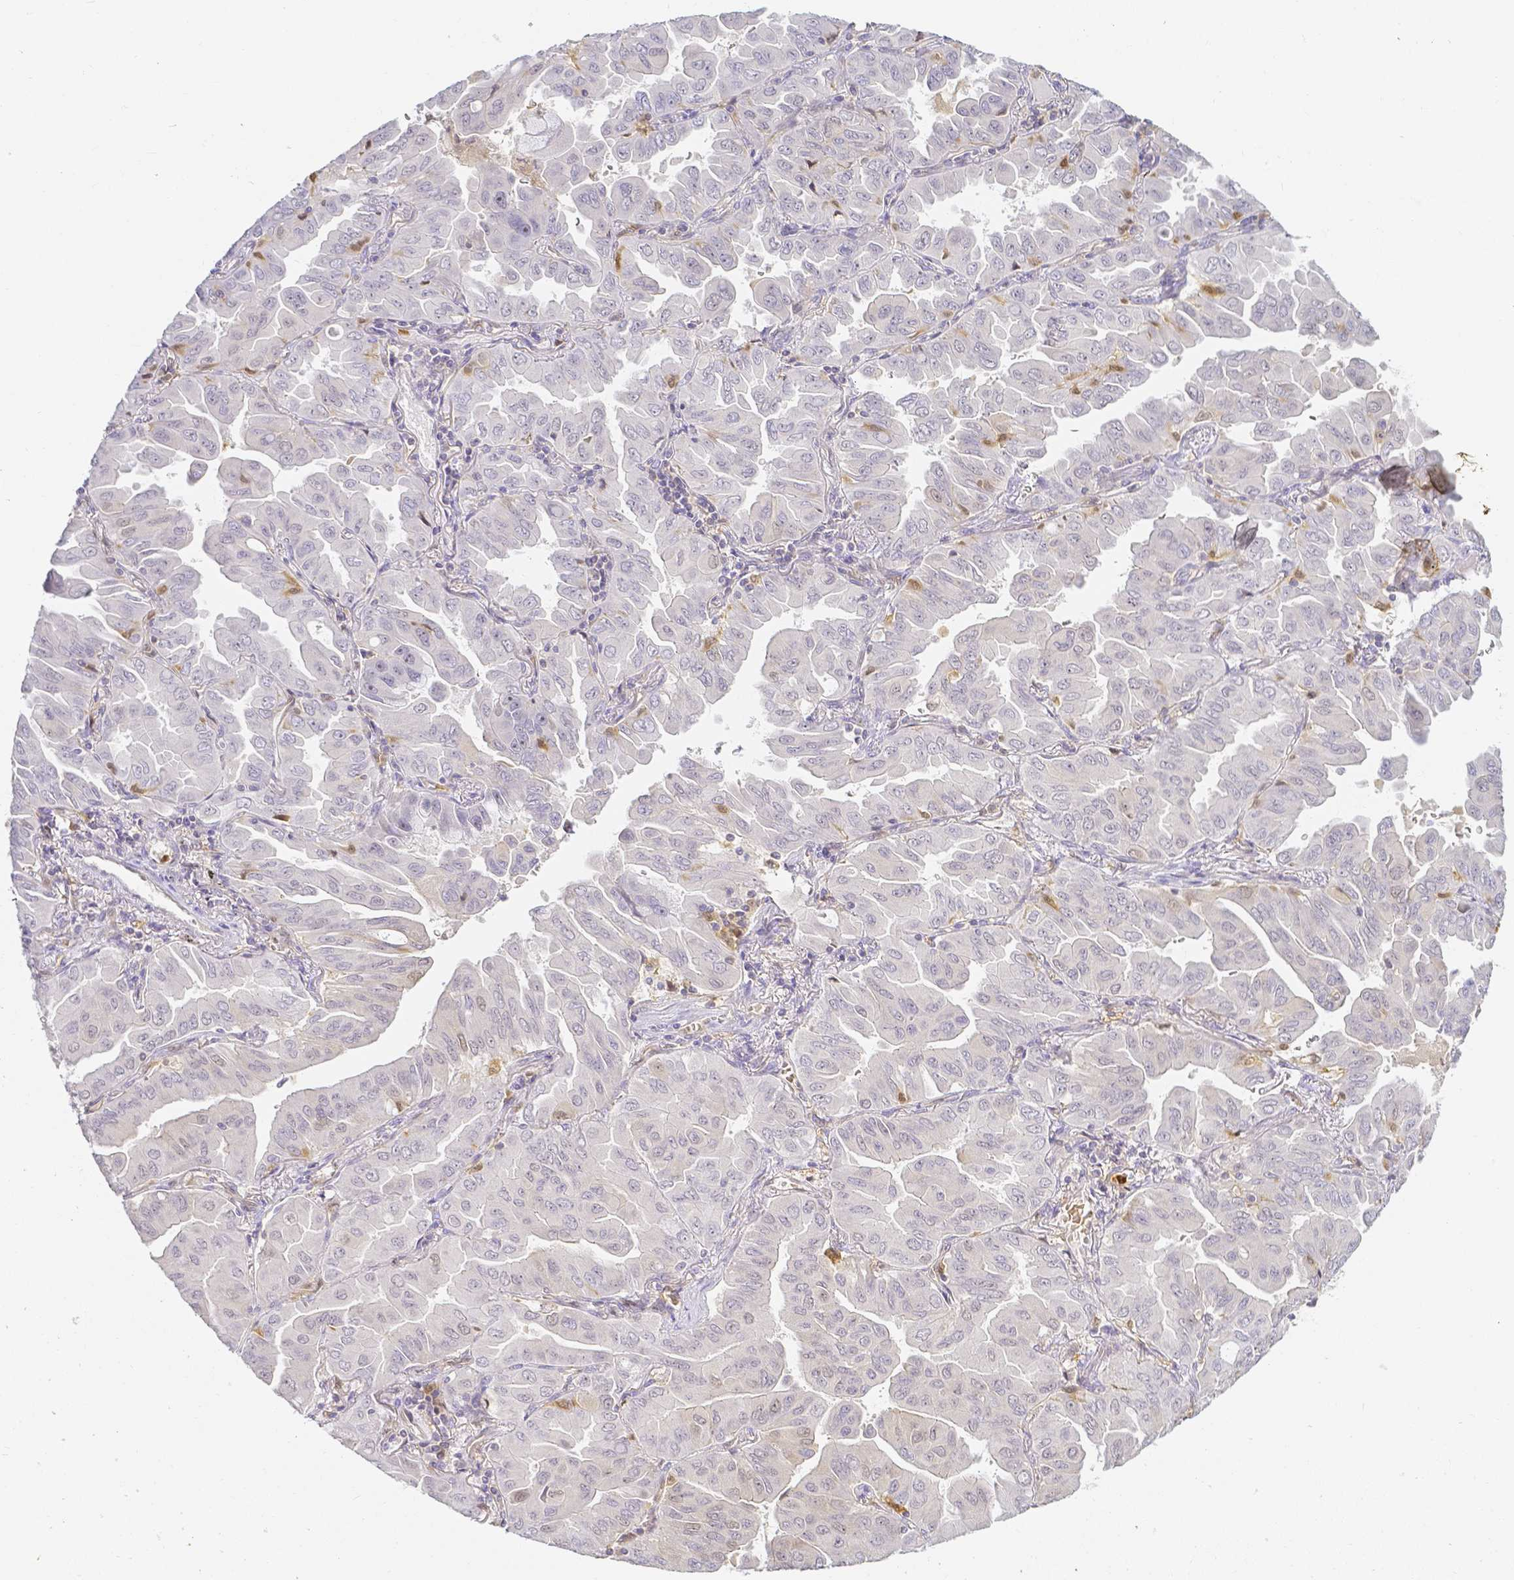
{"staining": {"intensity": "negative", "quantity": "none", "location": "none"}, "tissue": "lung cancer", "cell_type": "Tumor cells", "image_type": "cancer", "snomed": [{"axis": "morphology", "description": "Adenocarcinoma, NOS"}, {"axis": "topography", "description": "Lung"}], "caption": "Immunohistochemistry (IHC) of adenocarcinoma (lung) reveals no positivity in tumor cells. The staining was performed using DAB (3,3'-diaminobenzidine) to visualize the protein expression in brown, while the nuclei were stained in blue with hematoxylin (Magnification: 20x).", "gene": "KCNH1", "patient": {"sex": "male", "age": 64}}